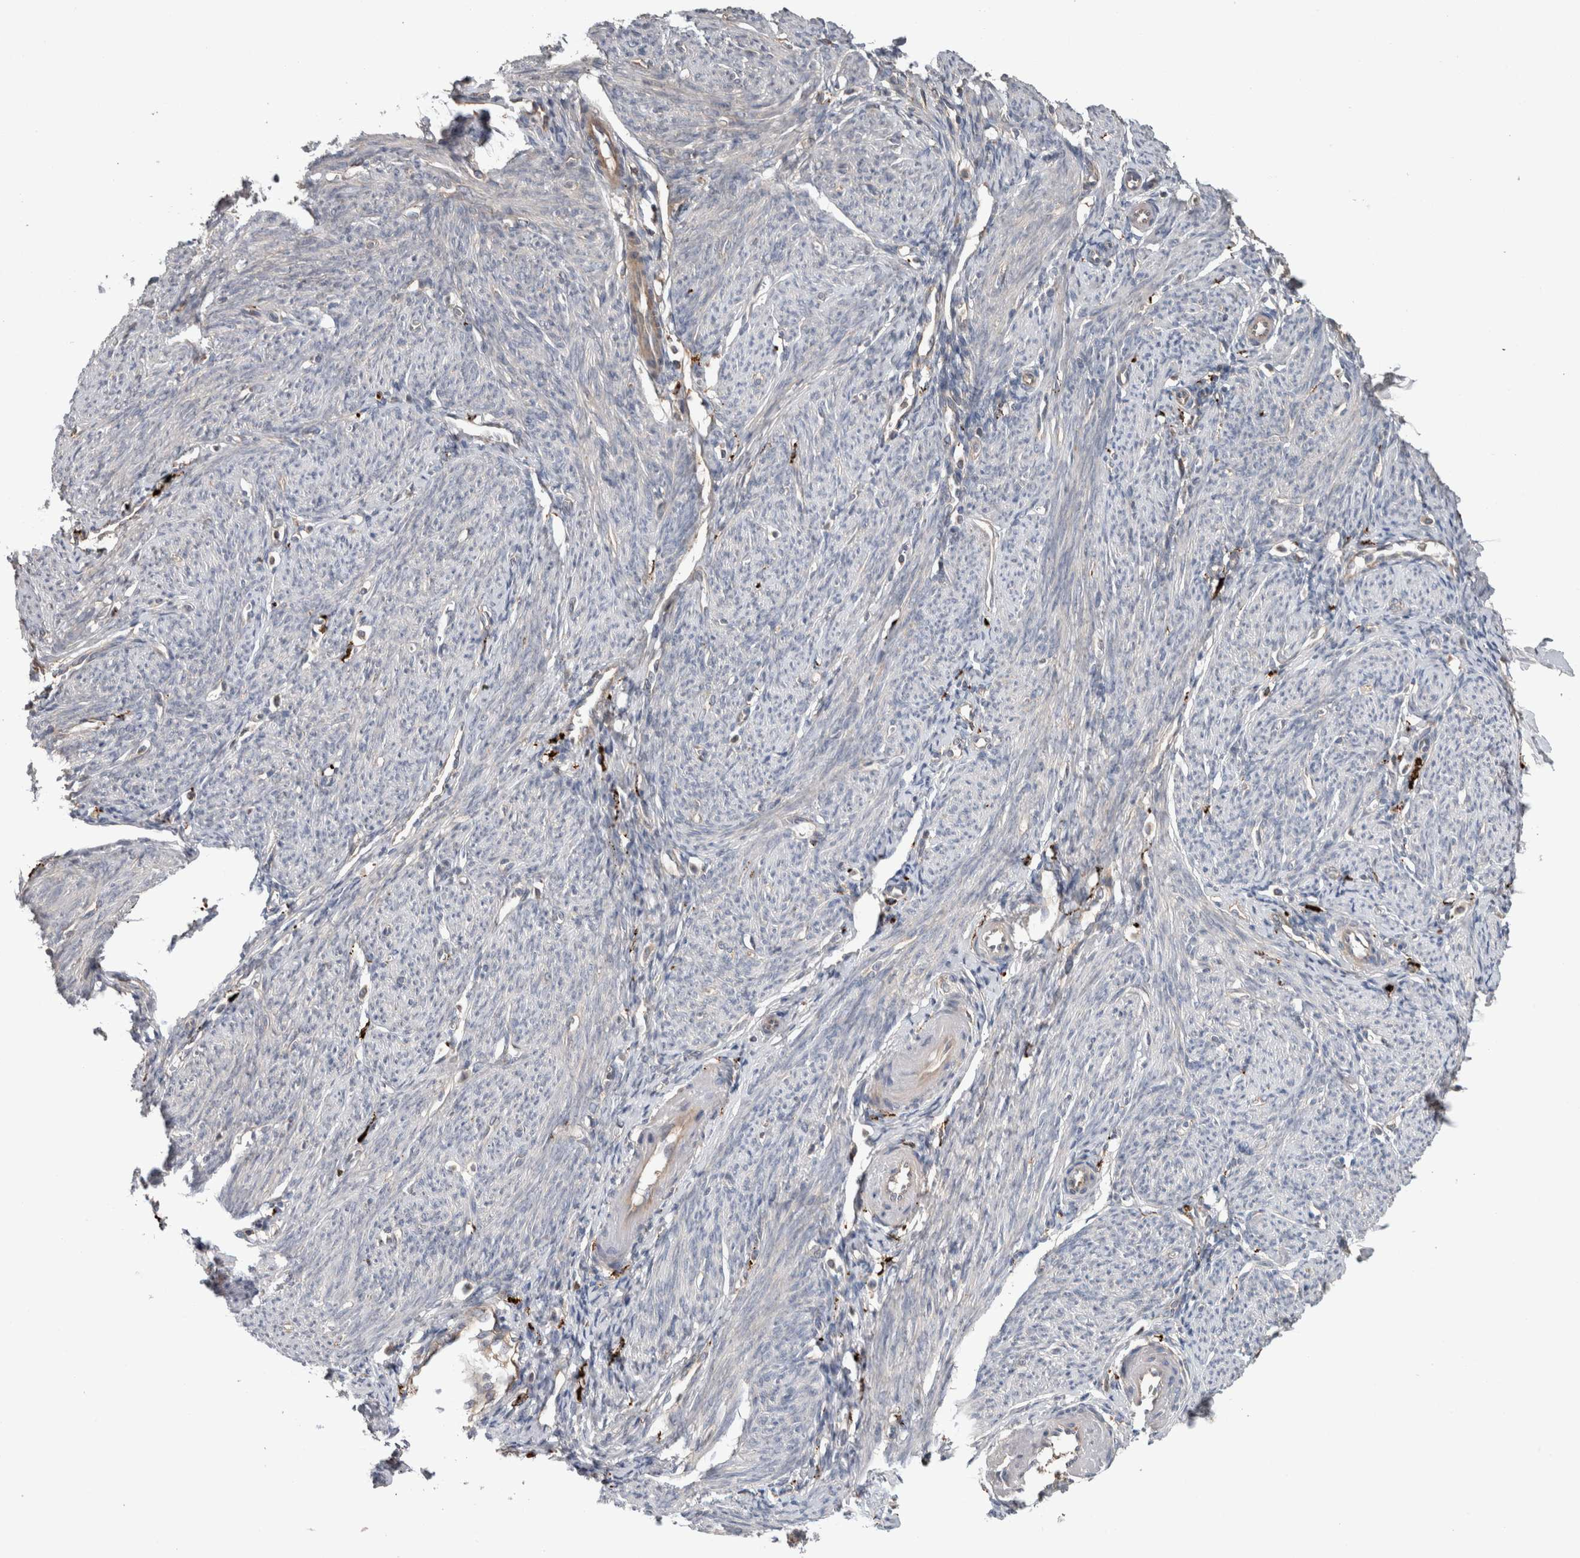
{"staining": {"intensity": "negative", "quantity": "none", "location": "none"}, "tissue": "endometrium", "cell_type": "Cells in endometrial stroma", "image_type": "normal", "snomed": [{"axis": "morphology", "description": "Normal tissue, NOS"}, {"axis": "morphology", "description": "Adenocarcinoma, NOS"}, {"axis": "topography", "description": "Endometrium"}], "caption": "This photomicrograph is of normal endometrium stained with immunohistochemistry (IHC) to label a protein in brown with the nuclei are counter-stained blue. There is no staining in cells in endometrial stroma.", "gene": "TARBP1", "patient": {"sex": "female", "age": 57}}